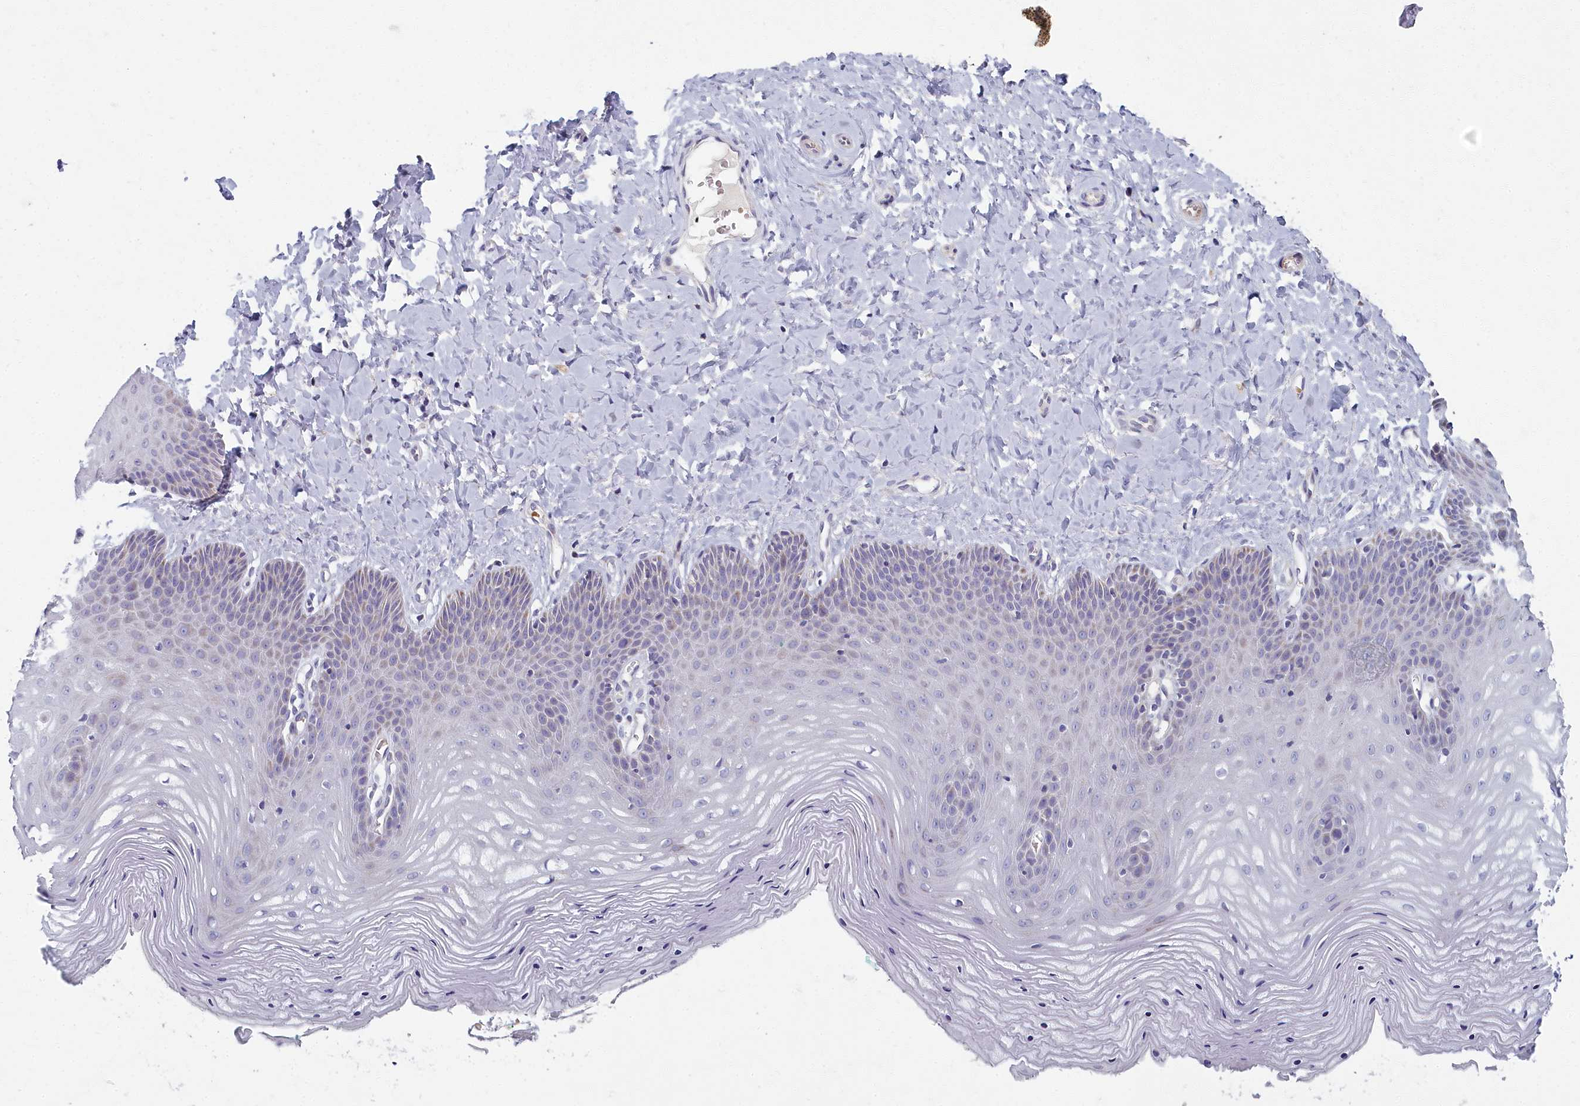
{"staining": {"intensity": "moderate", "quantity": "<25%", "location": "cytoplasmic/membranous"}, "tissue": "vagina", "cell_type": "Squamous epithelial cells", "image_type": "normal", "snomed": [{"axis": "morphology", "description": "Normal tissue, NOS"}, {"axis": "topography", "description": "Vagina"}], "caption": "Immunohistochemistry (IHC) (DAB) staining of benign vagina demonstrates moderate cytoplasmic/membranous protein staining in about <25% of squamous epithelial cells.", "gene": "ARL15", "patient": {"sex": "female", "age": 65}}